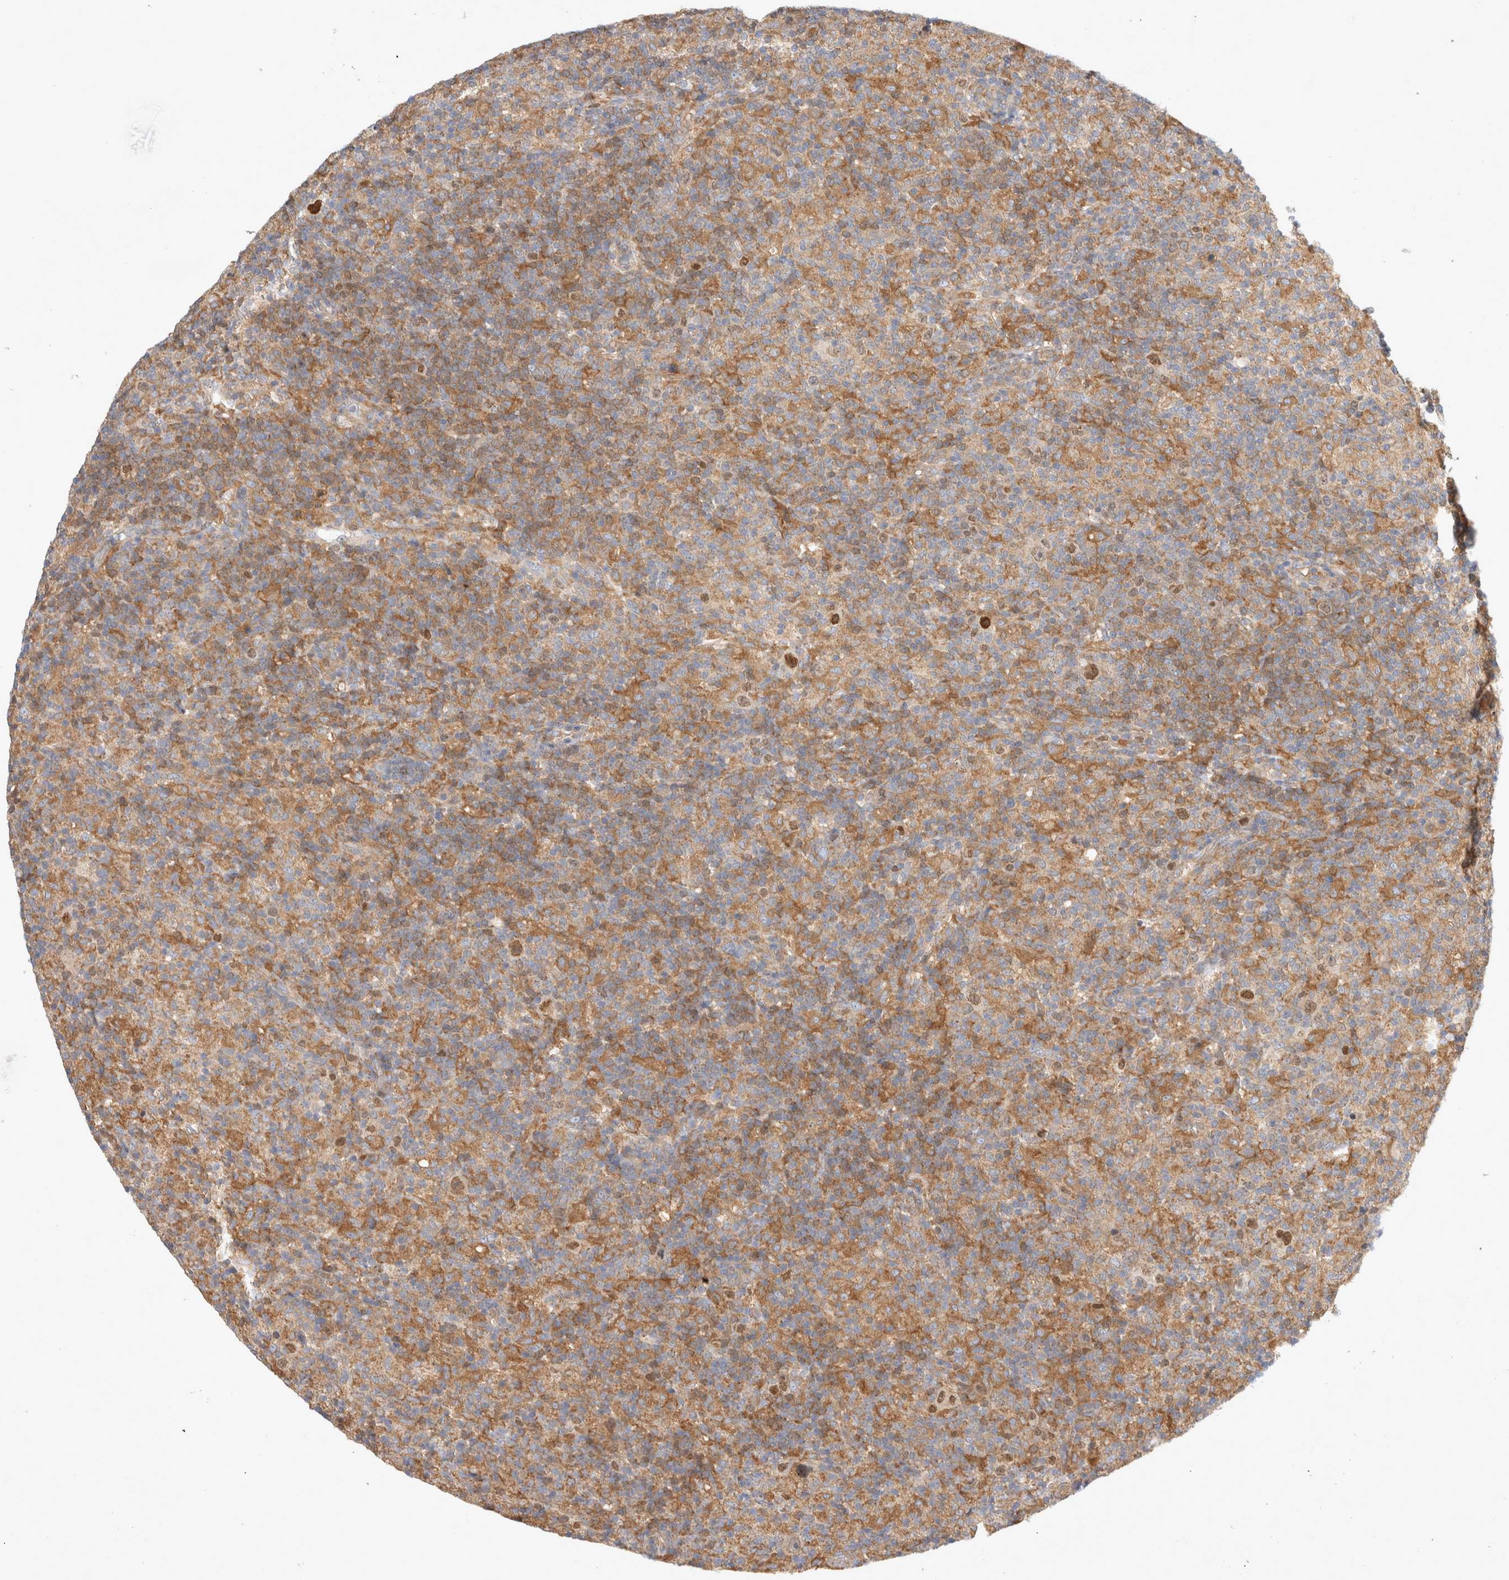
{"staining": {"intensity": "moderate", "quantity": ">75%", "location": "nuclear"}, "tissue": "lymphoma", "cell_type": "Tumor cells", "image_type": "cancer", "snomed": [{"axis": "morphology", "description": "Hodgkin's disease, NOS"}, {"axis": "topography", "description": "Lymph node"}], "caption": "IHC micrograph of neoplastic tissue: human lymphoma stained using immunohistochemistry demonstrates medium levels of moderate protein expression localized specifically in the nuclear of tumor cells, appearing as a nuclear brown color.", "gene": "CDCA7L", "patient": {"sex": "male", "age": 70}}